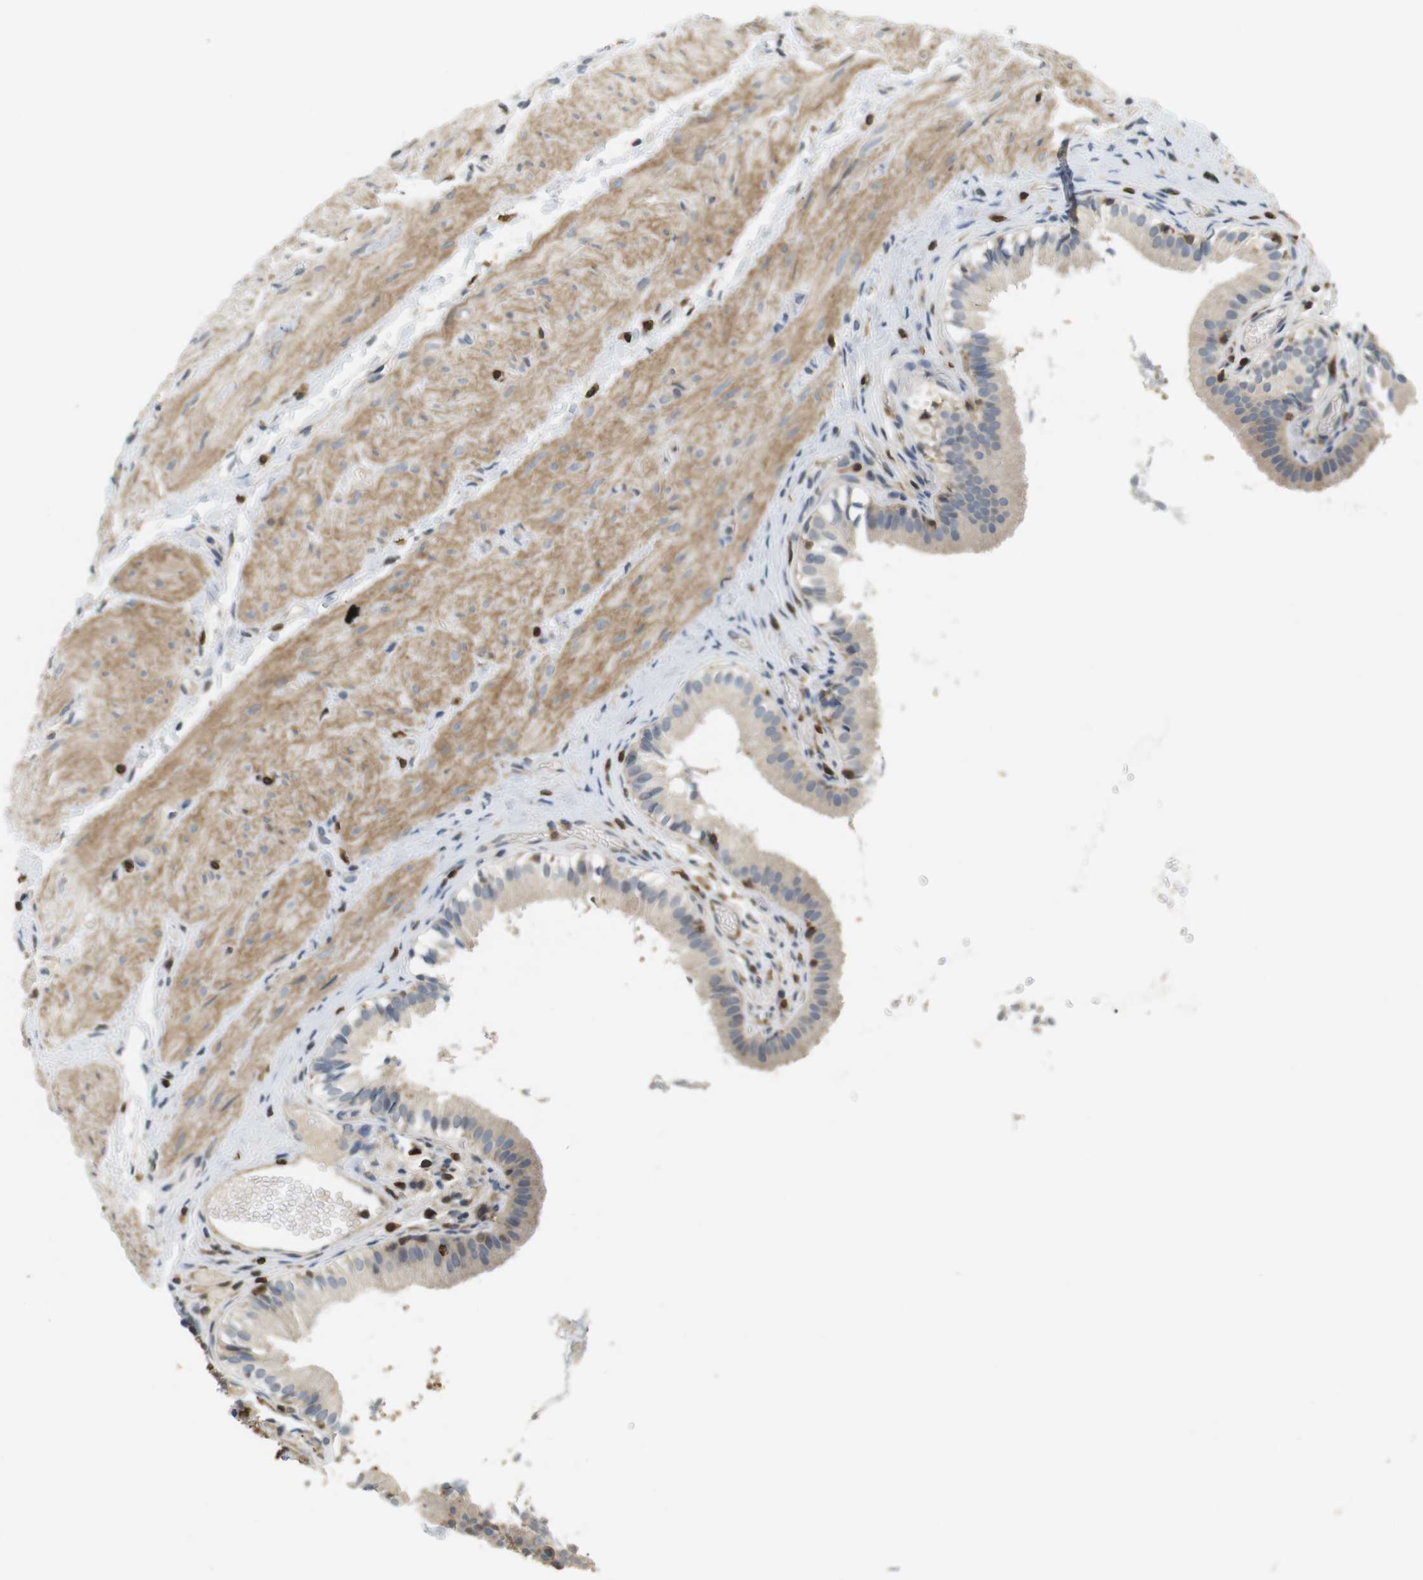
{"staining": {"intensity": "weak", "quantity": ">75%", "location": "cytoplasmic/membranous"}, "tissue": "gallbladder", "cell_type": "Glandular cells", "image_type": "normal", "snomed": [{"axis": "morphology", "description": "Normal tissue, NOS"}, {"axis": "topography", "description": "Gallbladder"}], "caption": "Immunohistochemical staining of normal gallbladder displays >75% levels of weak cytoplasmic/membranous protein staining in about >75% of glandular cells. (DAB IHC with brightfield microscopy, high magnification).", "gene": "P2RY1", "patient": {"sex": "female", "age": 26}}